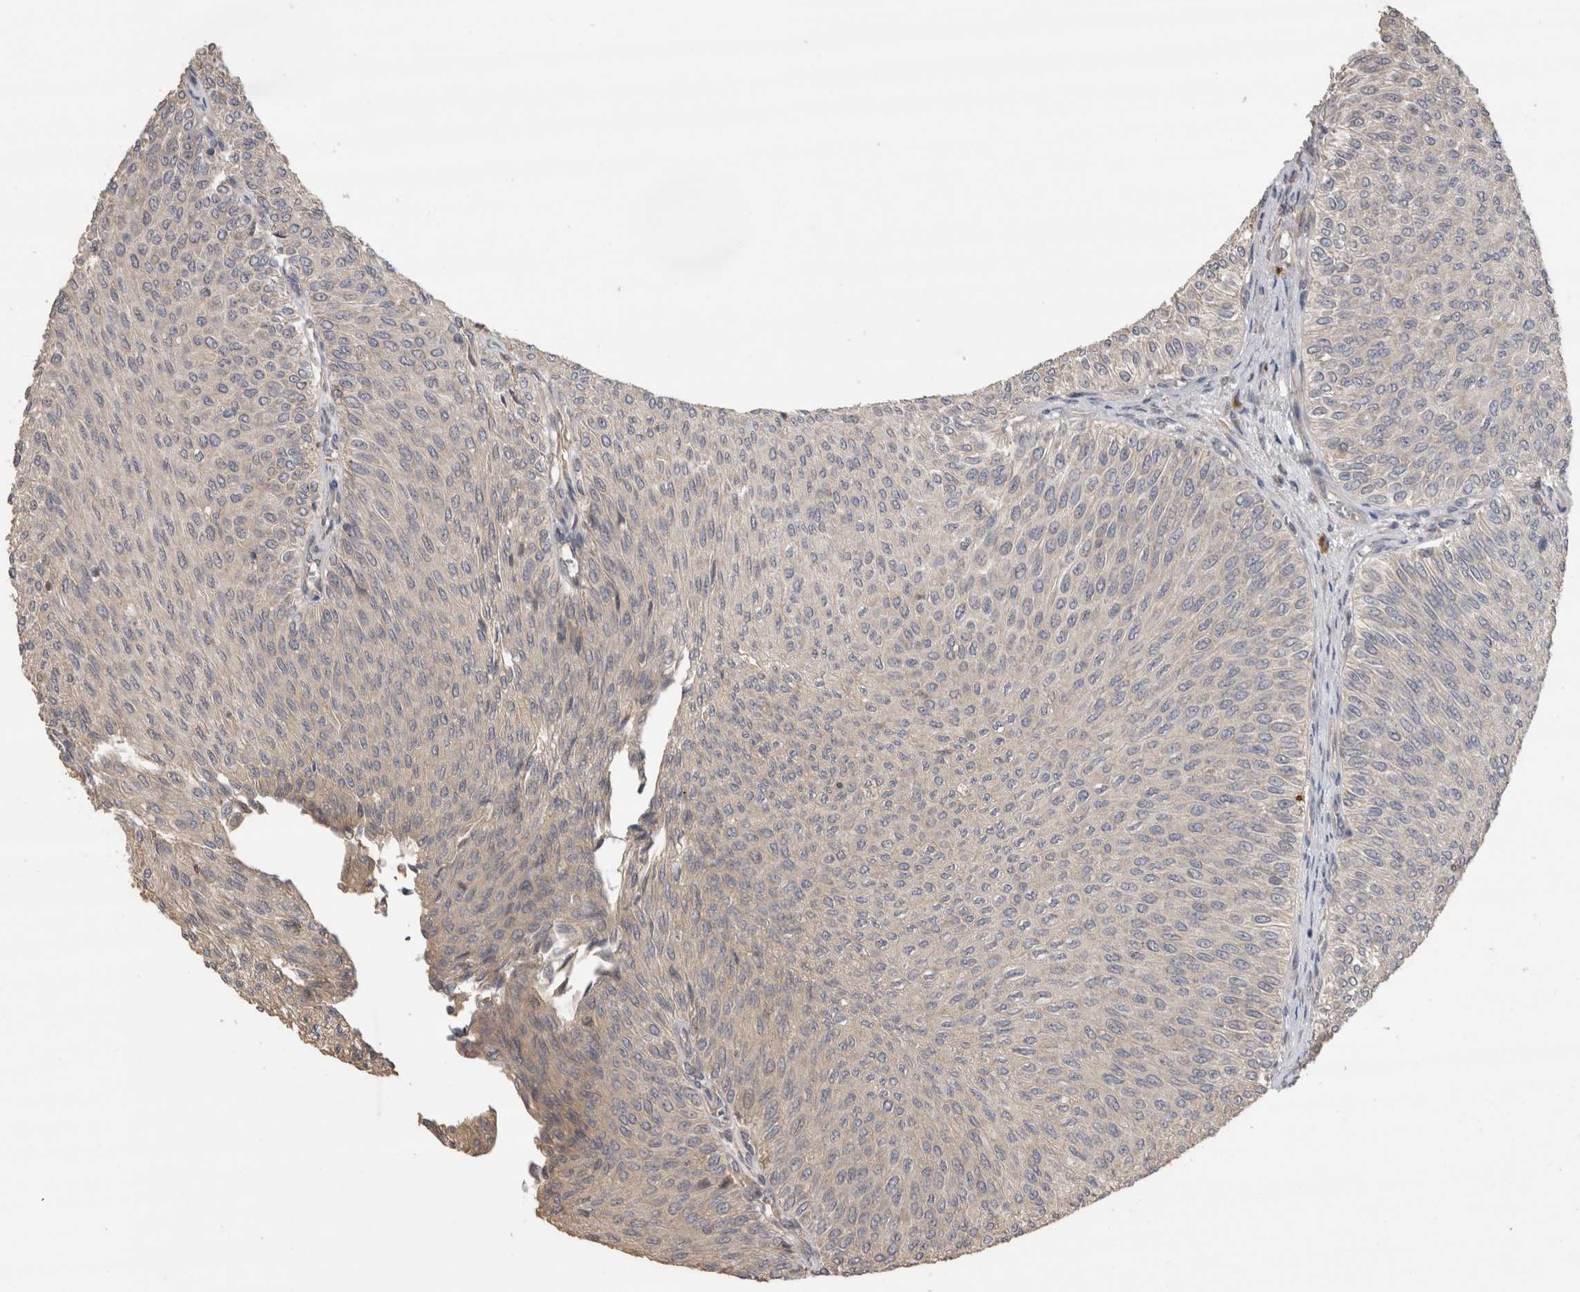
{"staining": {"intensity": "negative", "quantity": "none", "location": "none"}, "tissue": "urothelial cancer", "cell_type": "Tumor cells", "image_type": "cancer", "snomed": [{"axis": "morphology", "description": "Urothelial carcinoma, Low grade"}, {"axis": "topography", "description": "Urinary bladder"}], "caption": "The micrograph demonstrates no staining of tumor cells in urothelial cancer.", "gene": "TBCE", "patient": {"sex": "male", "age": 78}}